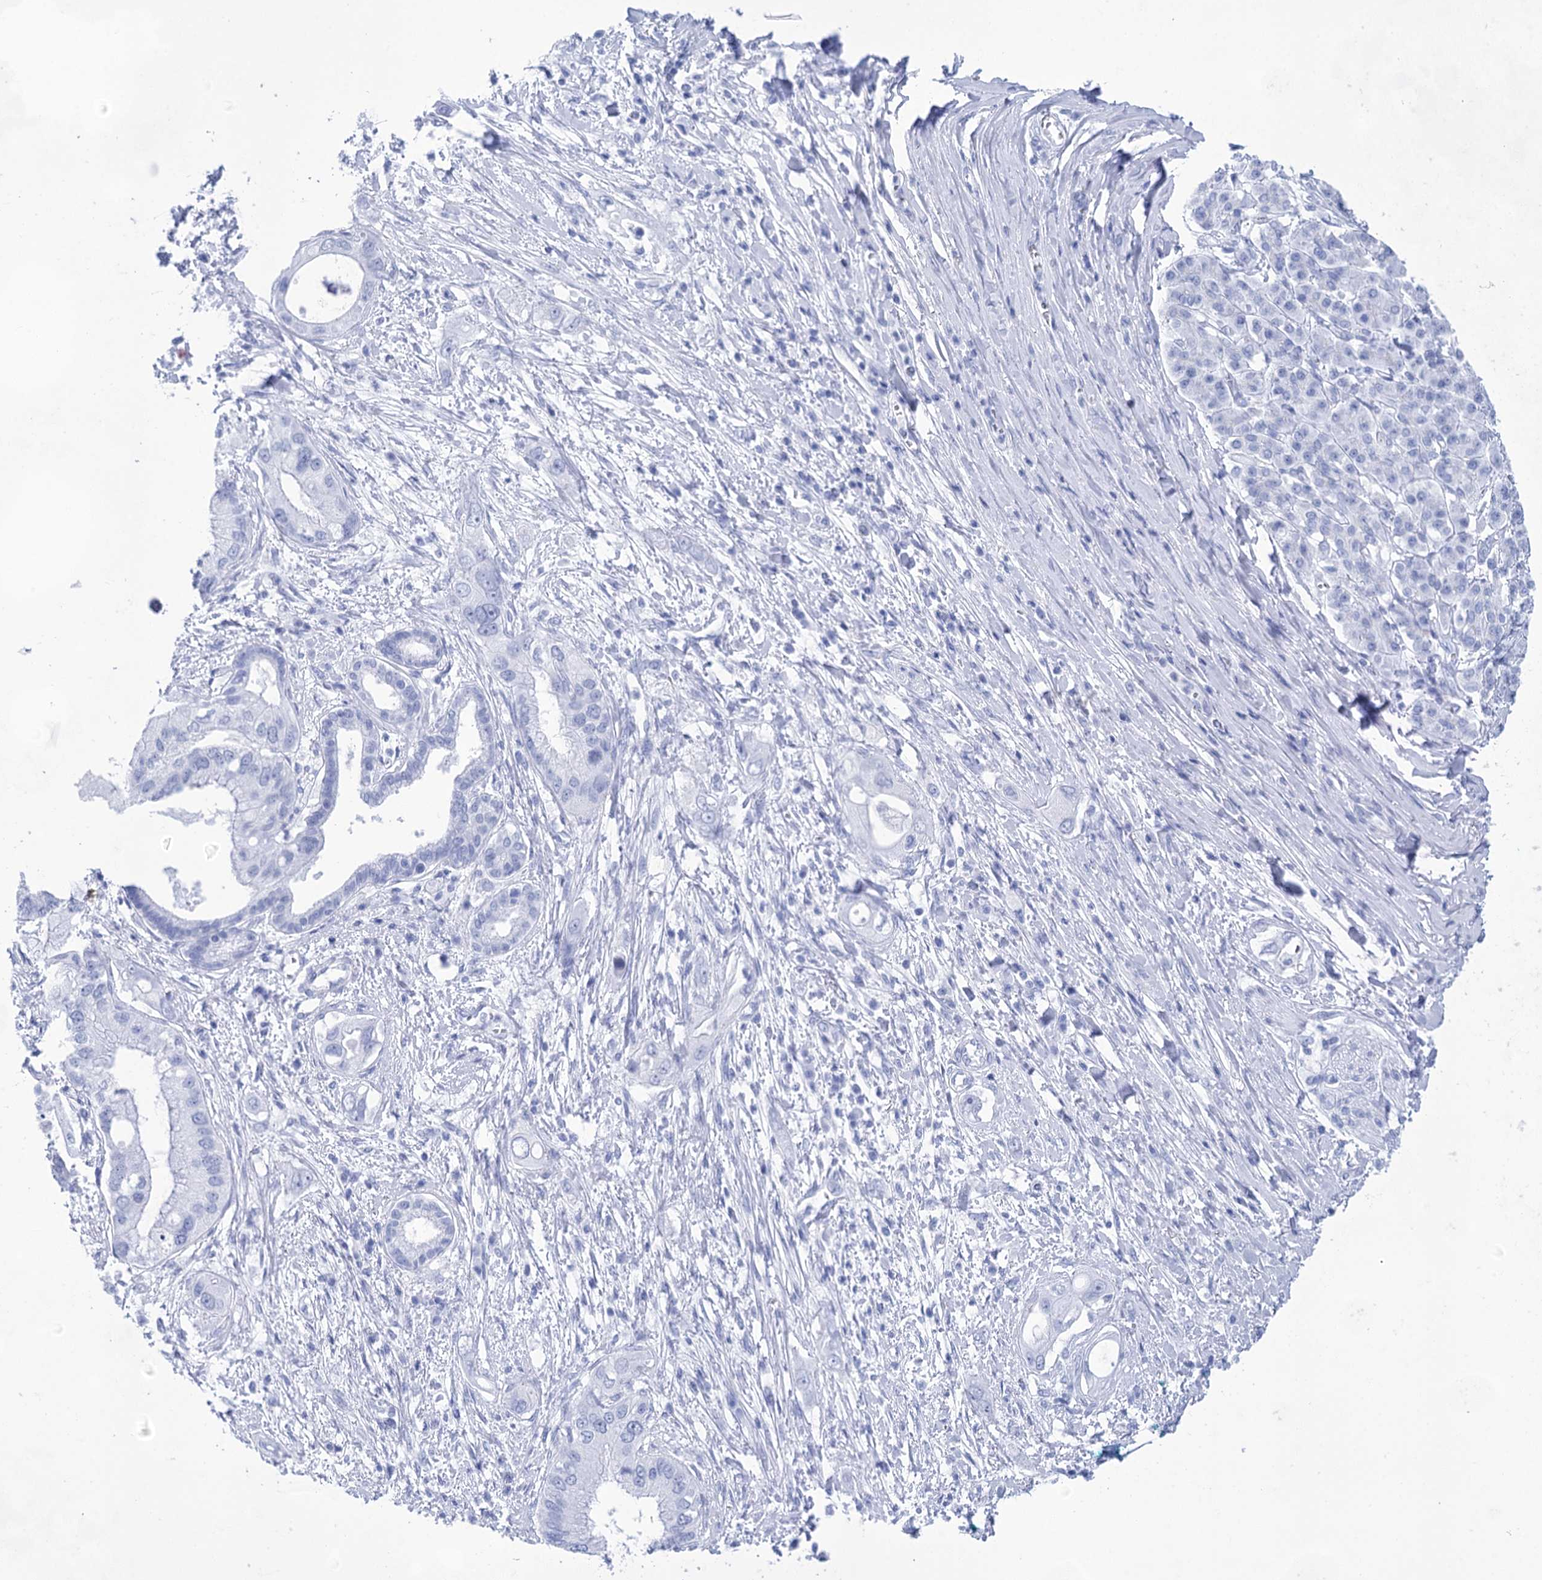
{"staining": {"intensity": "negative", "quantity": "none", "location": "none"}, "tissue": "pancreatic cancer", "cell_type": "Tumor cells", "image_type": "cancer", "snomed": [{"axis": "morphology", "description": "Inflammation, NOS"}, {"axis": "morphology", "description": "Adenocarcinoma, NOS"}, {"axis": "topography", "description": "Pancreas"}], "caption": "The photomicrograph shows no staining of tumor cells in pancreatic cancer.", "gene": "LALBA", "patient": {"sex": "female", "age": 56}}